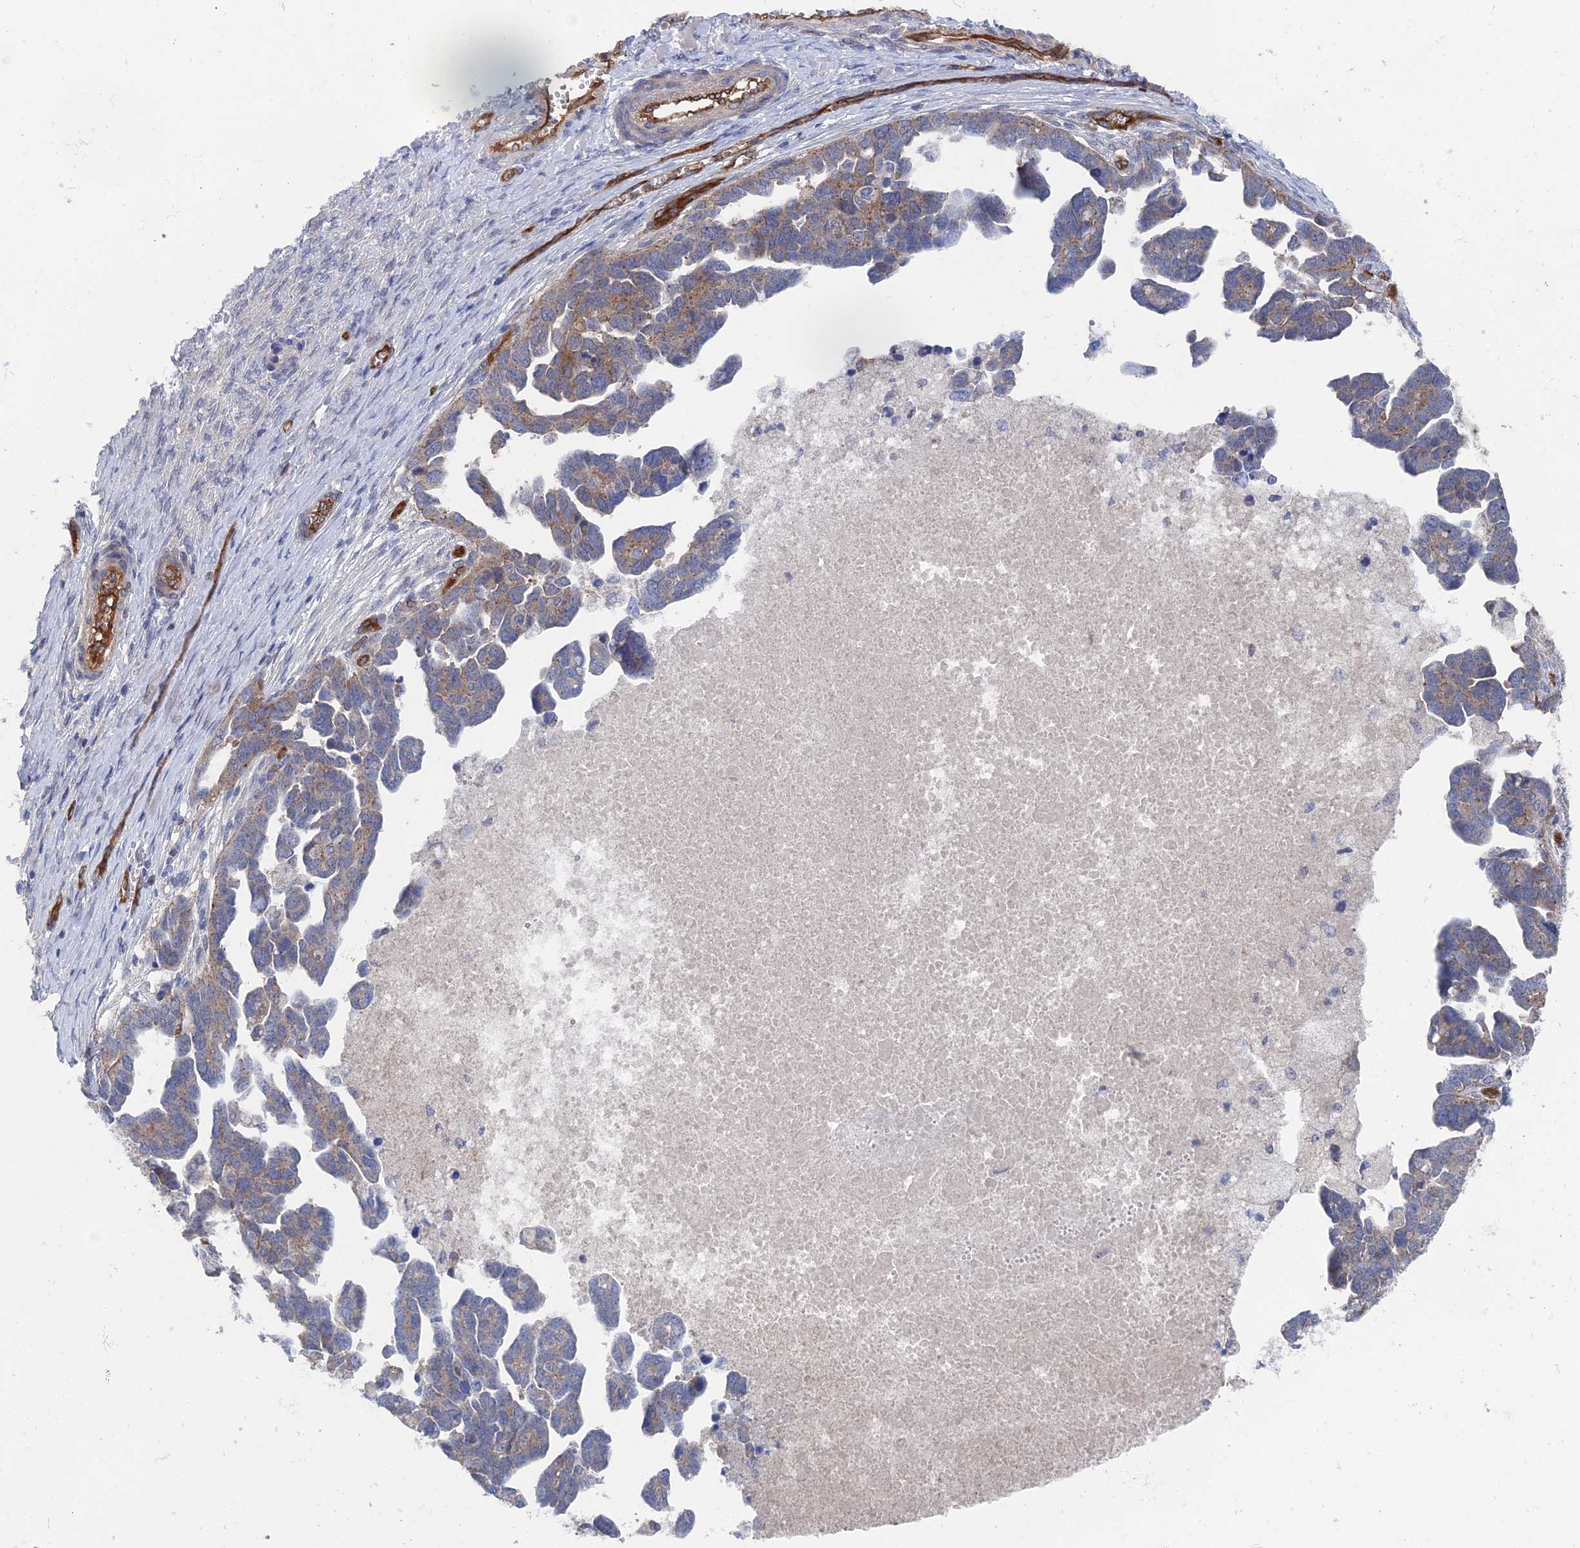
{"staining": {"intensity": "moderate", "quantity": "25%-75%", "location": "cytoplasmic/membranous"}, "tissue": "ovarian cancer", "cell_type": "Tumor cells", "image_type": "cancer", "snomed": [{"axis": "morphology", "description": "Cystadenocarcinoma, serous, NOS"}, {"axis": "topography", "description": "Ovary"}], "caption": "This photomicrograph exhibits ovarian serous cystadenocarcinoma stained with immunohistochemistry to label a protein in brown. The cytoplasmic/membranous of tumor cells show moderate positivity for the protein. Nuclei are counter-stained blue.", "gene": "ARAP3", "patient": {"sex": "female", "age": 54}}